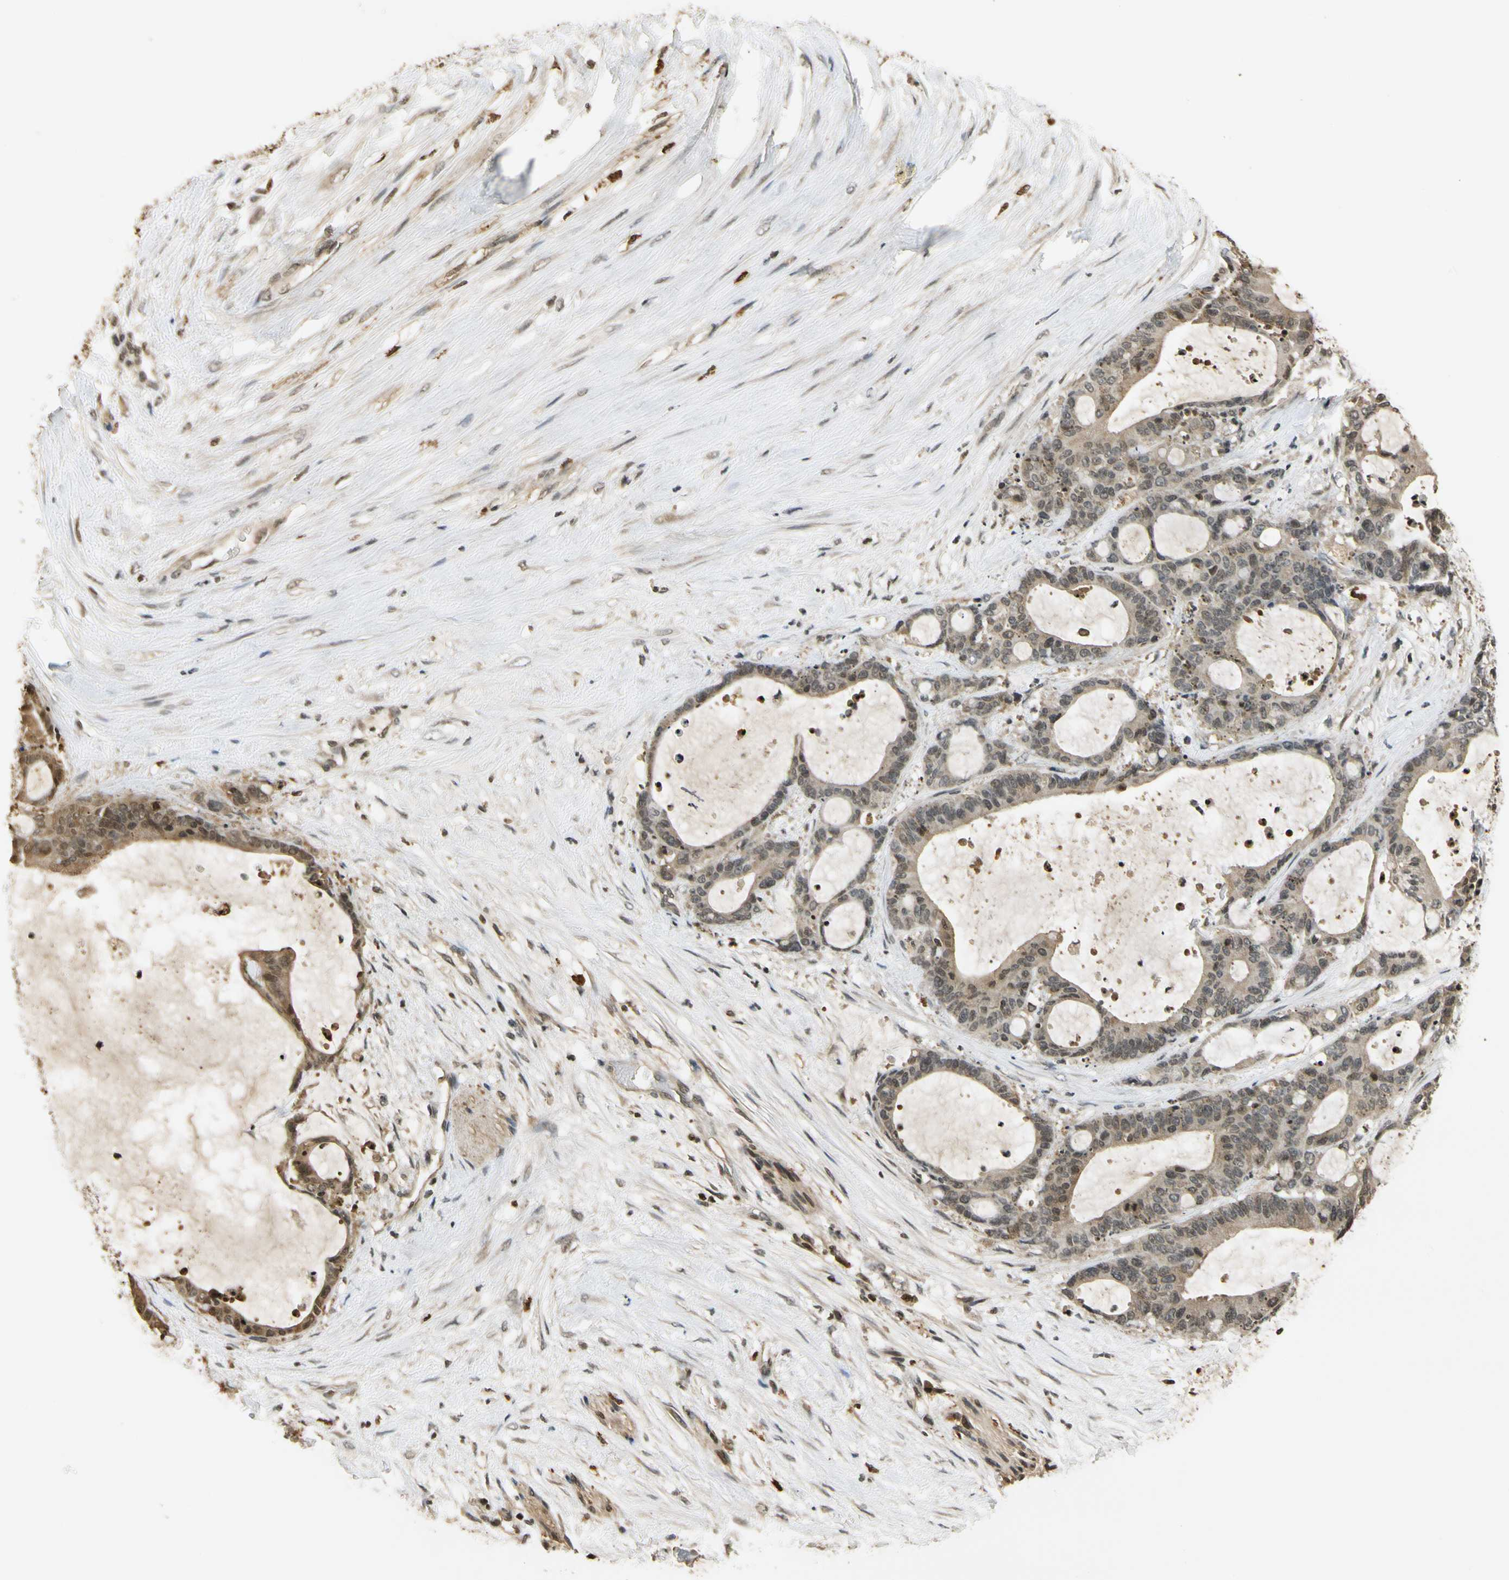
{"staining": {"intensity": "moderate", "quantity": ">75%", "location": "cytoplasmic/membranous"}, "tissue": "liver cancer", "cell_type": "Tumor cells", "image_type": "cancer", "snomed": [{"axis": "morphology", "description": "Cholangiocarcinoma"}, {"axis": "topography", "description": "Liver"}], "caption": "Tumor cells show medium levels of moderate cytoplasmic/membranous expression in about >75% of cells in human cholangiocarcinoma (liver). (DAB (3,3'-diaminobenzidine) IHC, brown staining for protein, blue staining for nuclei).", "gene": "SOD1", "patient": {"sex": "female", "age": 73}}